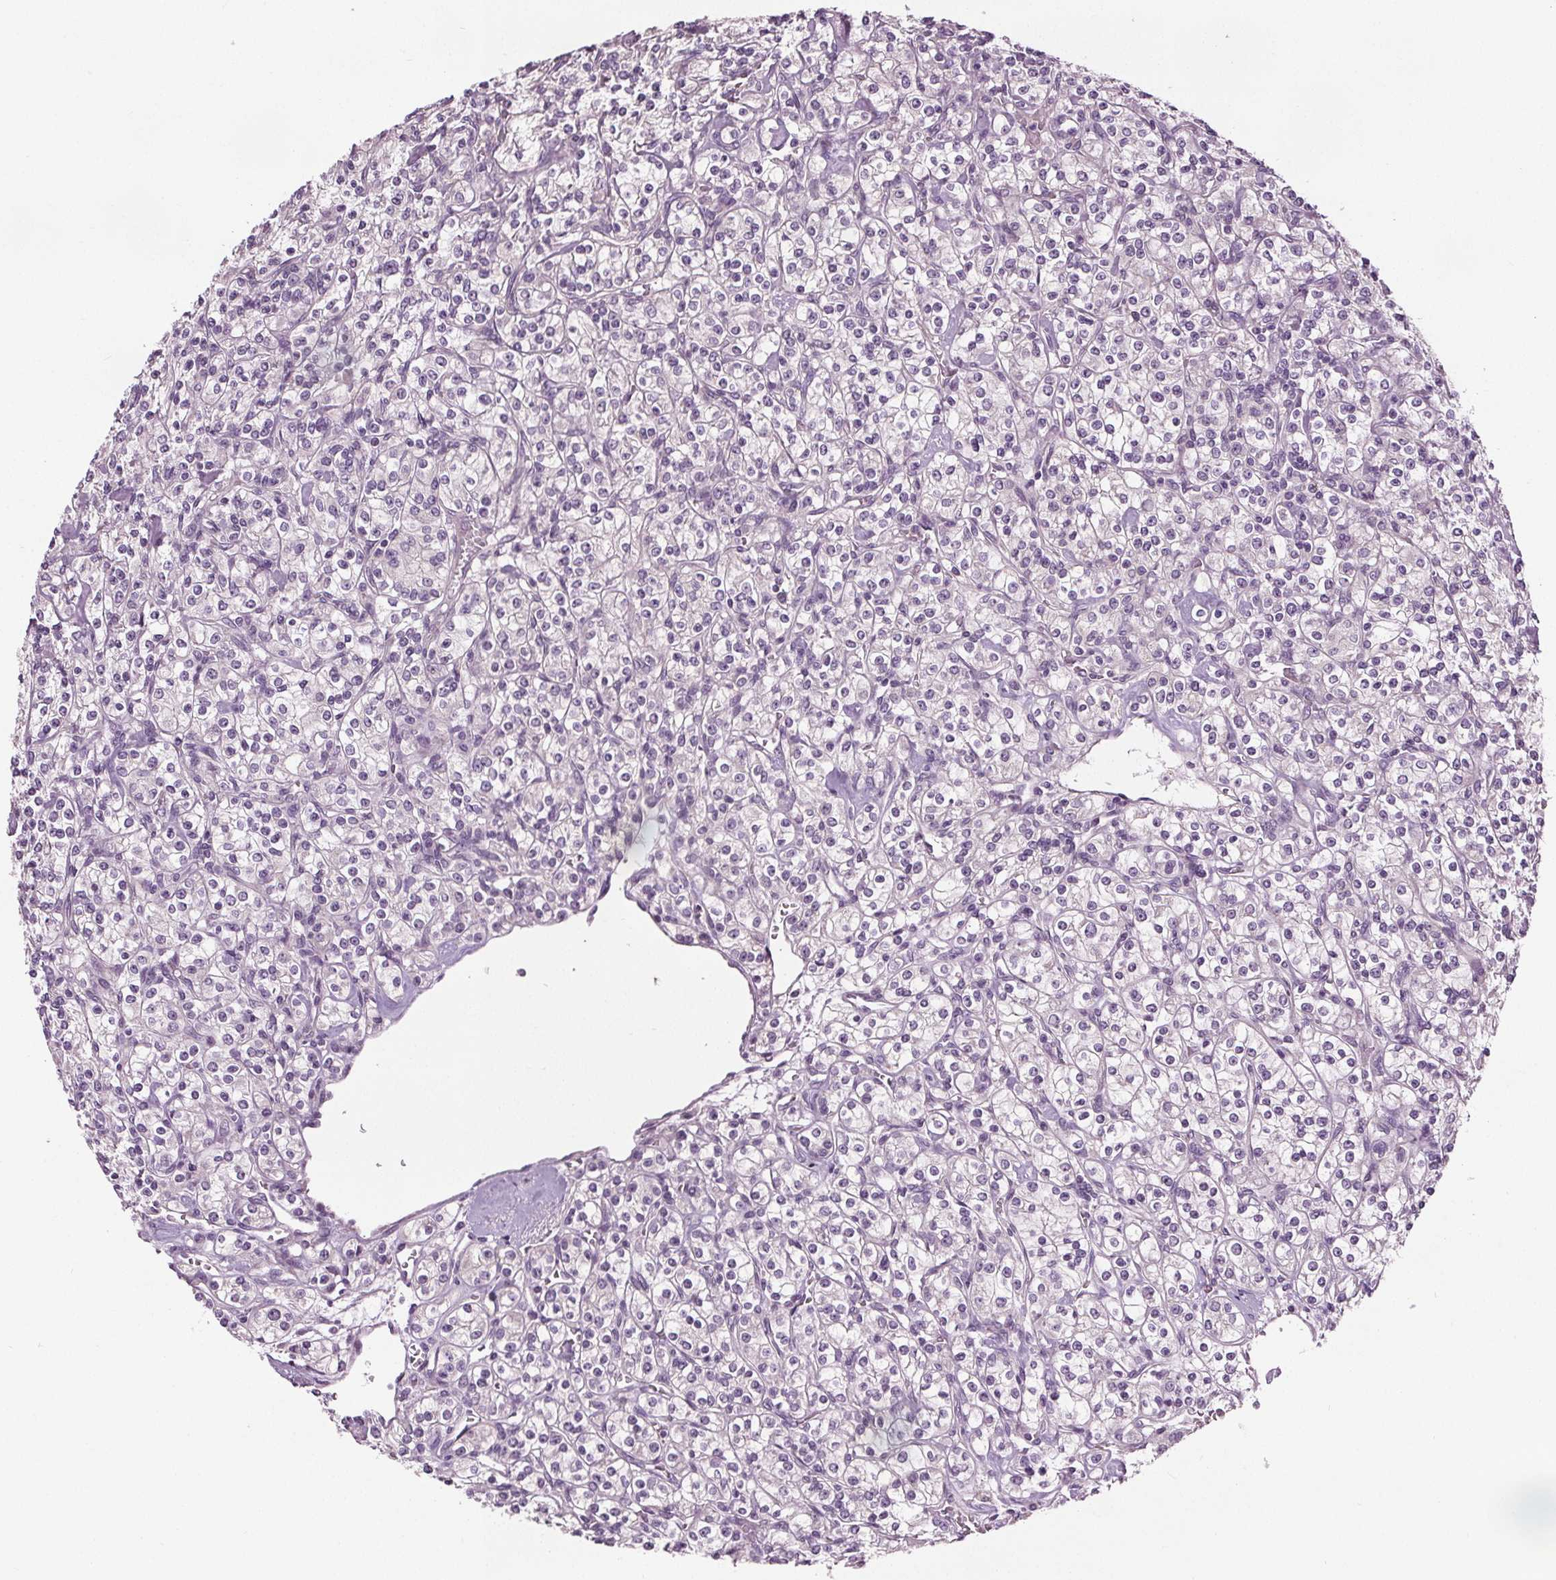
{"staining": {"intensity": "negative", "quantity": "none", "location": "none"}, "tissue": "renal cancer", "cell_type": "Tumor cells", "image_type": "cancer", "snomed": [{"axis": "morphology", "description": "Adenocarcinoma, NOS"}, {"axis": "topography", "description": "Kidney"}], "caption": "Tumor cells are negative for brown protein staining in renal adenocarcinoma. (Stains: DAB immunohistochemistry with hematoxylin counter stain, Microscopy: brightfield microscopy at high magnification).", "gene": "RASA1", "patient": {"sex": "male", "age": 77}}